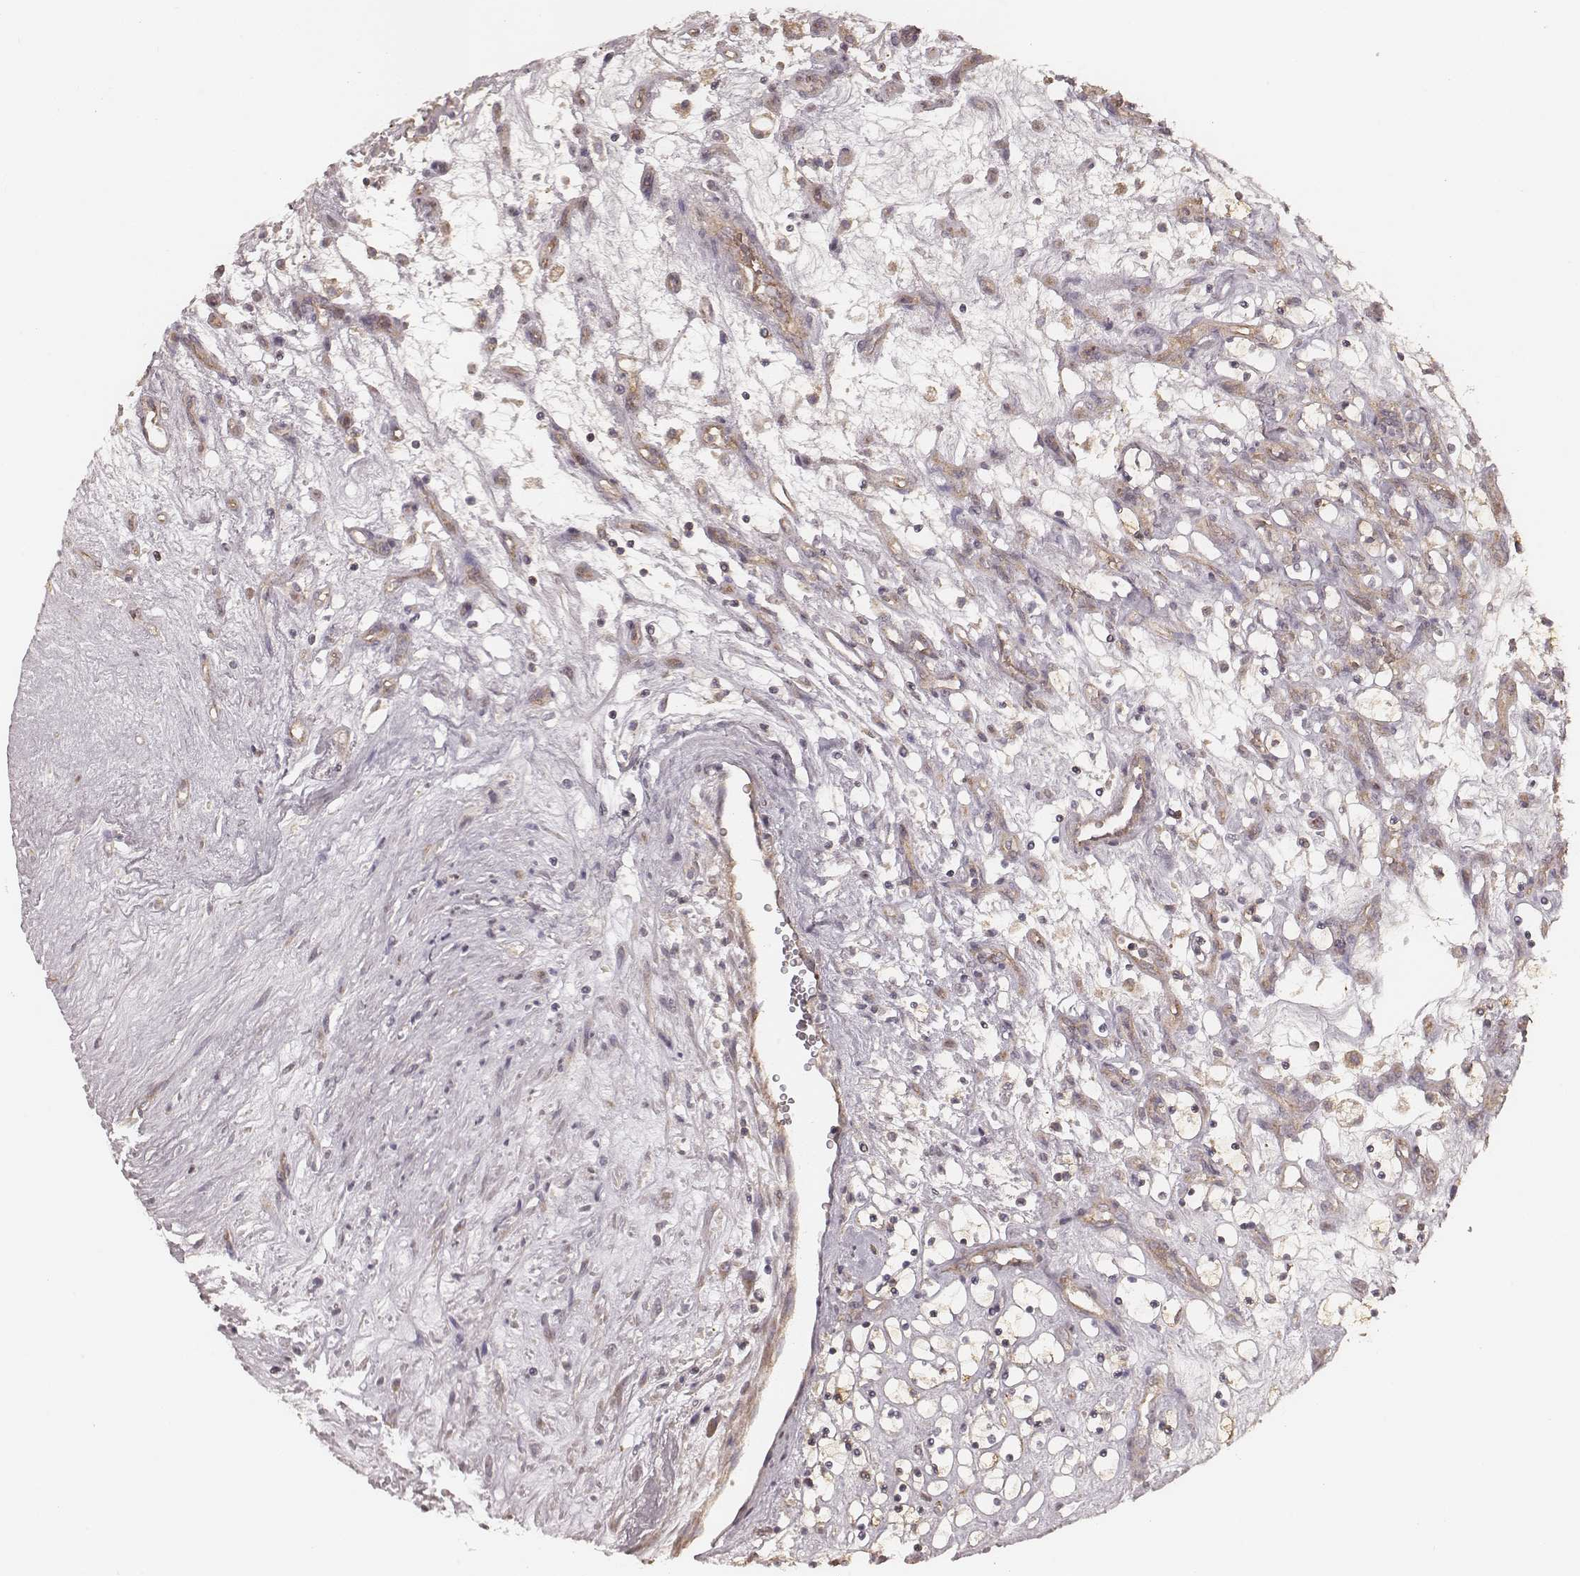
{"staining": {"intensity": "weak", "quantity": "25%-75%", "location": "cytoplasmic/membranous"}, "tissue": "renal cancer", "cell_type": "Tumor cells", "image_type": "cancer", "snomed": [{"axis": "morphology", "description": "Adenocarcinoma, NOS"}, {"axis": "topography", "description": "Kidney"}], "caption": "This is a micrograph of immunohistochemistry (IHC) staining of renal adenocarcinoma, which shows weak expression in the cytoplasmic/membranous of tumor cells.", "gene": "CARS1", "patient": {"sex": "female", "age": 69}}